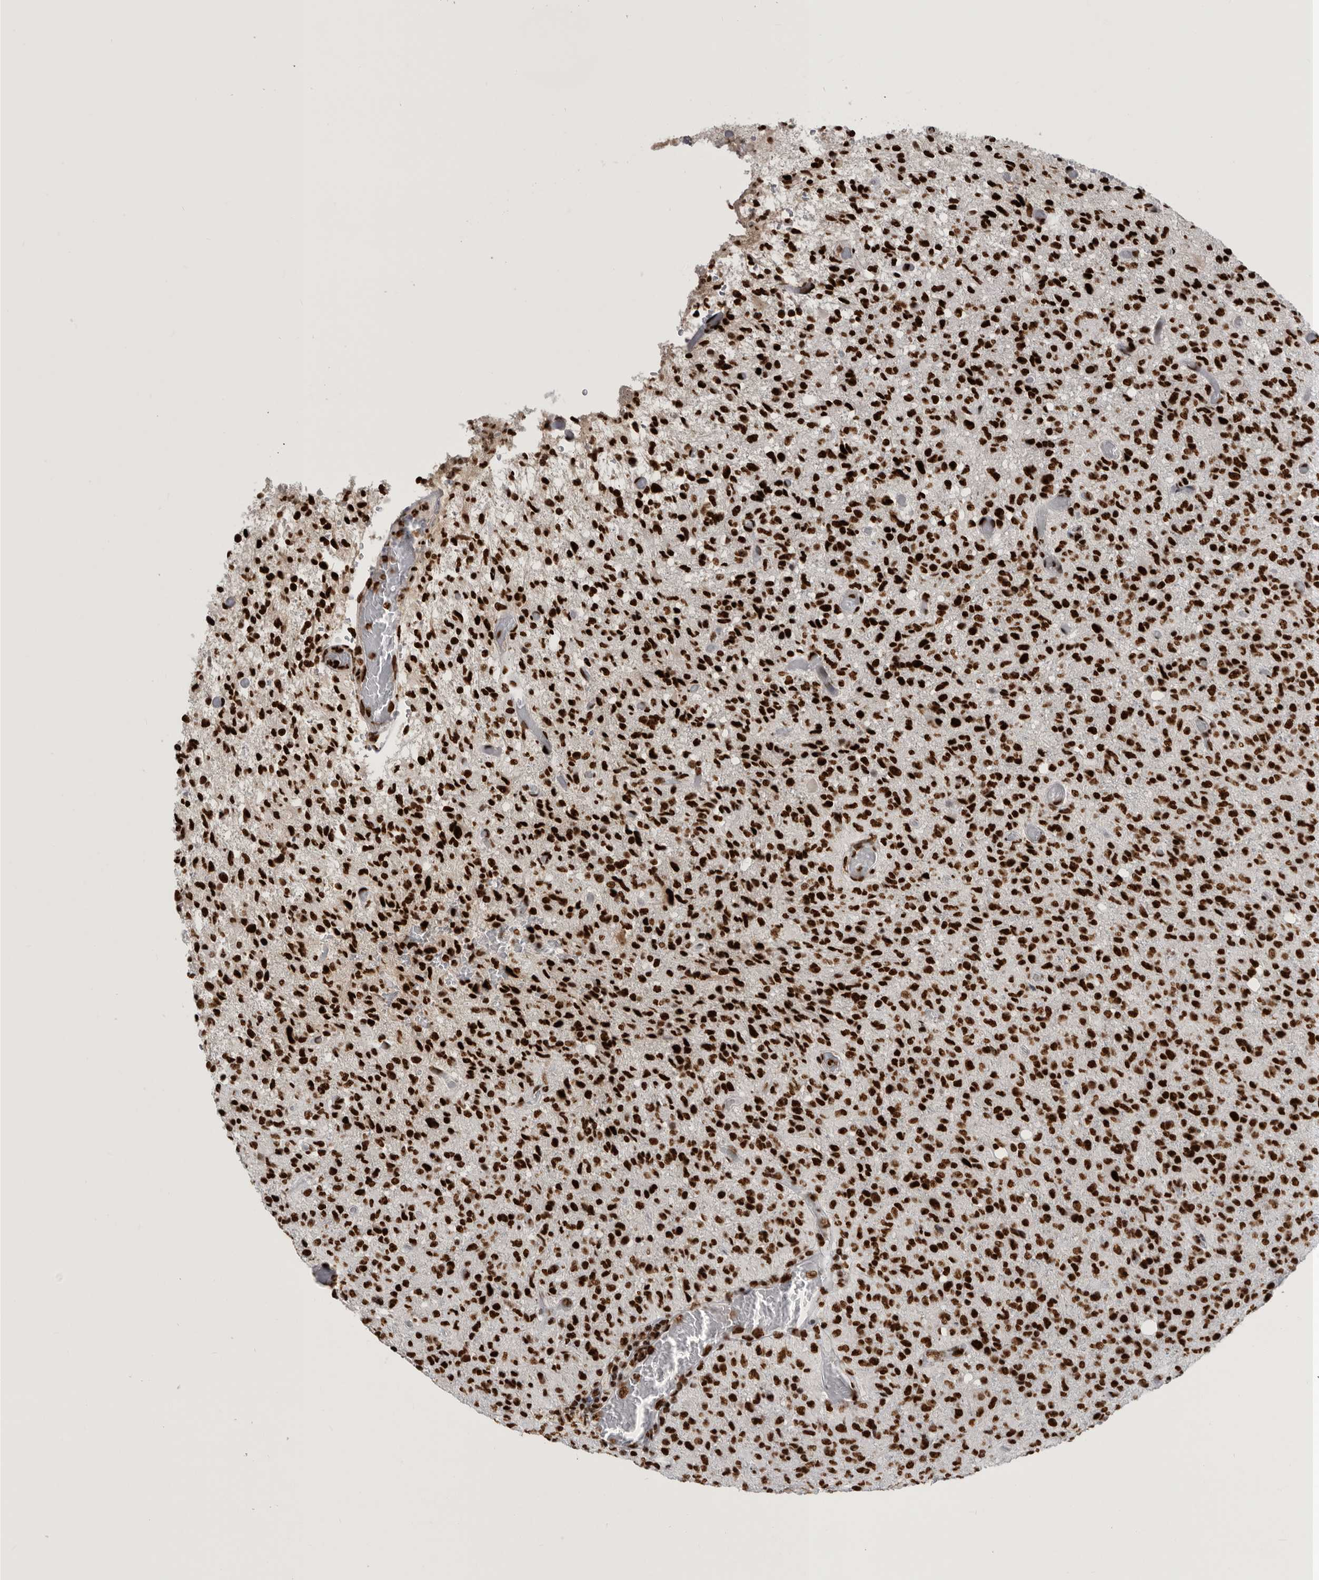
{"staining": {"intensity": "strong", "quantity": ">75%", "location": "nuclear"}, "tissue": "glioma", "cell_type": "Tumor cells", "image_type": "cancer", "snomed": [{"axis": "morphology", "description": "Glioma, malignant, High grade"}, {"axis": "topography", "description": "Brain"}], "caption": "Immunohistochemistry histopathology image of neoplastic tissue: glioma stained using immunohistochemistry (IHC) displays high levels of strong protein expression localized specifically in the nuclear of tumor cells, appearing as a nuclear brown color.", "gene": "BCLAF1", "patient": {"sex": "female", "age": 57}}